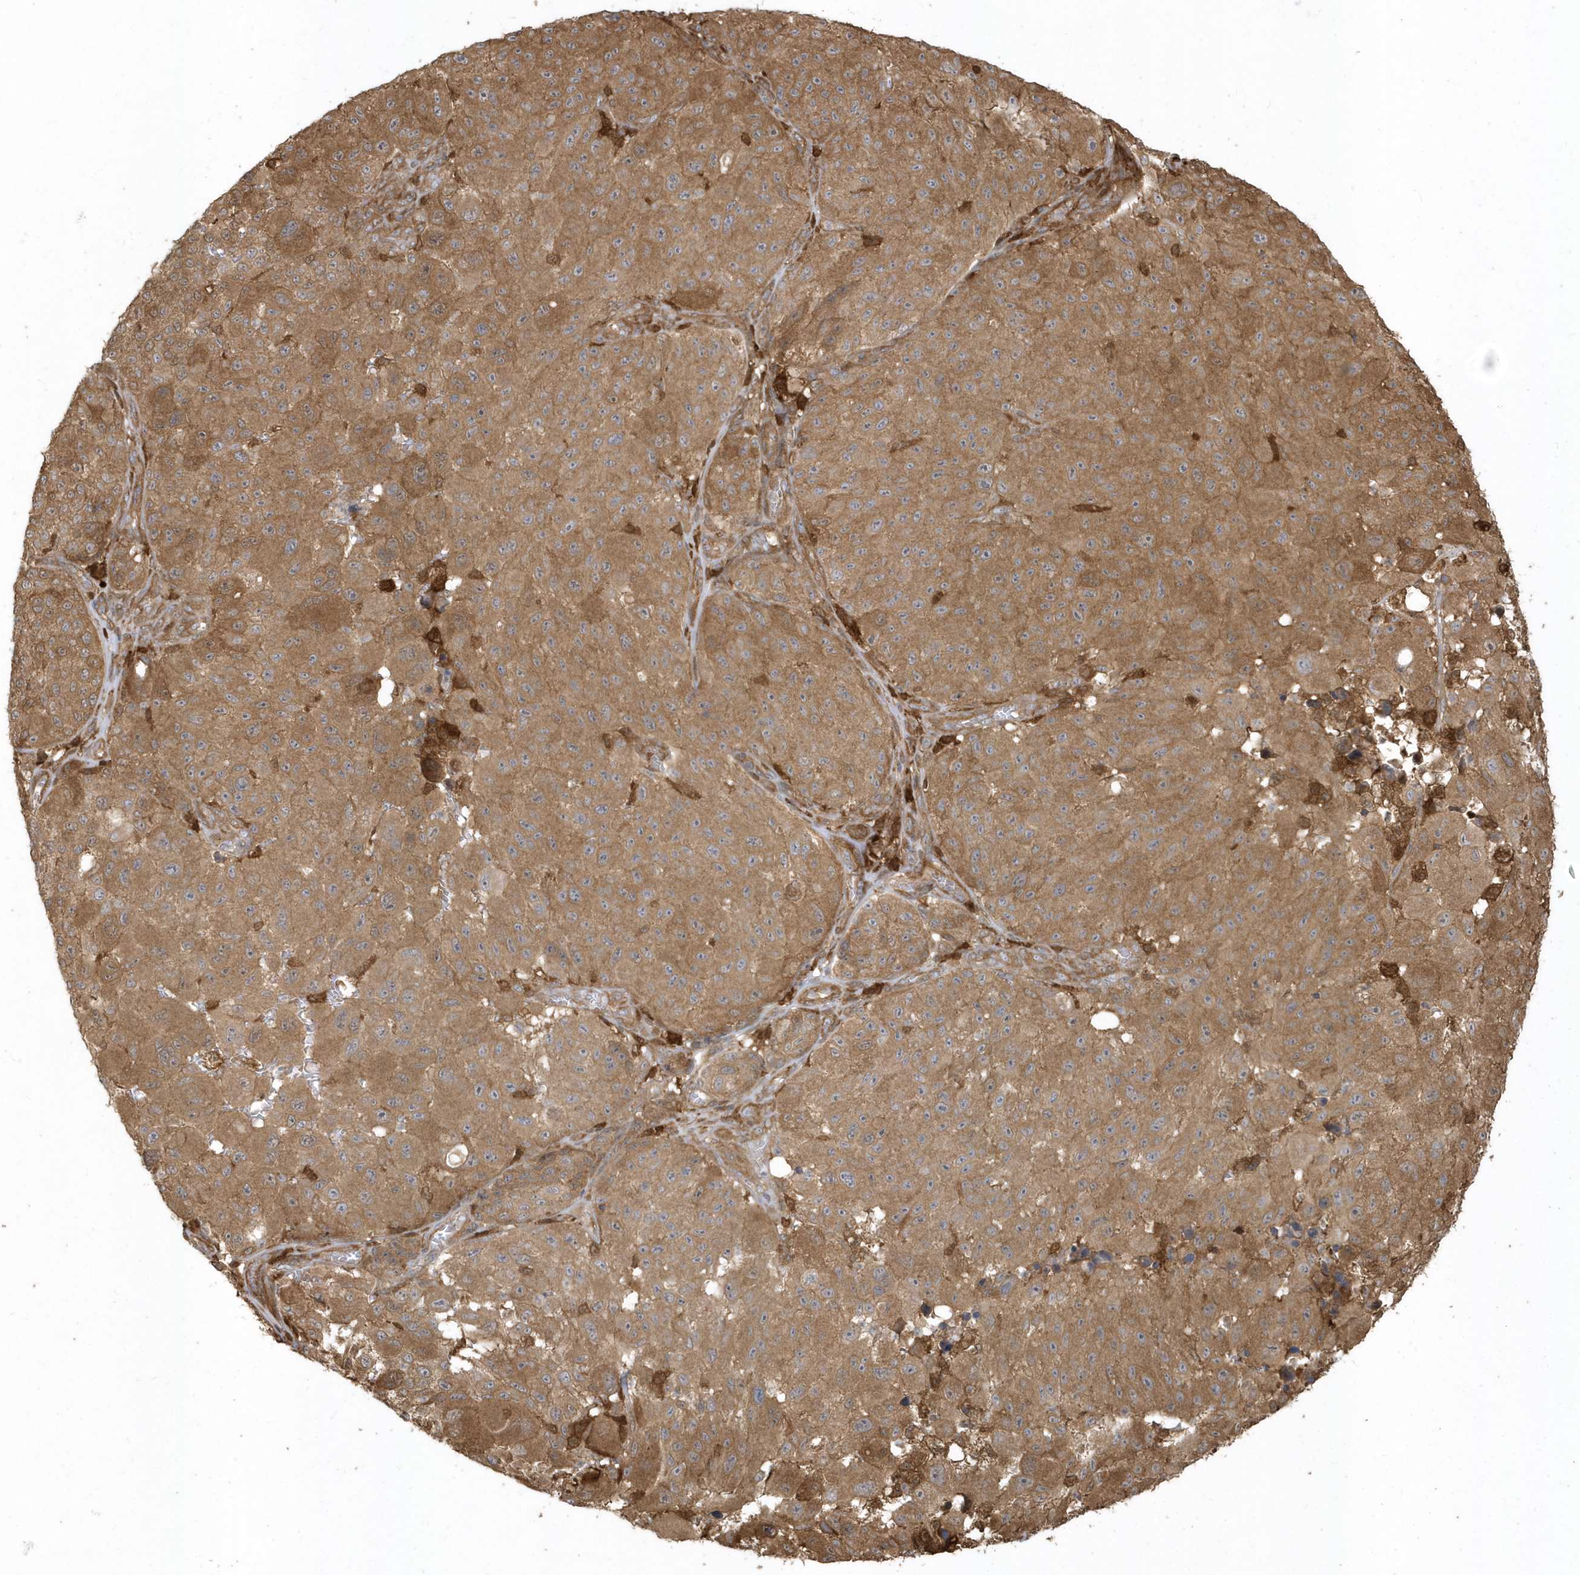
{"staining": {"intensity": "moderate", "quantity": ">75%", "location": "cytoplasmic/membranous"}, "tissue": "melanoma", "cell_type": "Tumor cells", "image_type": "cancer", "snomed": [{"axis": "morphology", "description": "Malignant melanoma, NOS"}, {"axis": "topography", "description": "Skin"}], "caption": "Melanoma stained for a protein displays moderate cytoplasmic/membranous positivity in tumor cells. (brown staining indicates protein expression, while blue staining denotes nuclei).", "gene": "HNMT", "patient": {"sex": "male", "age": 83}}